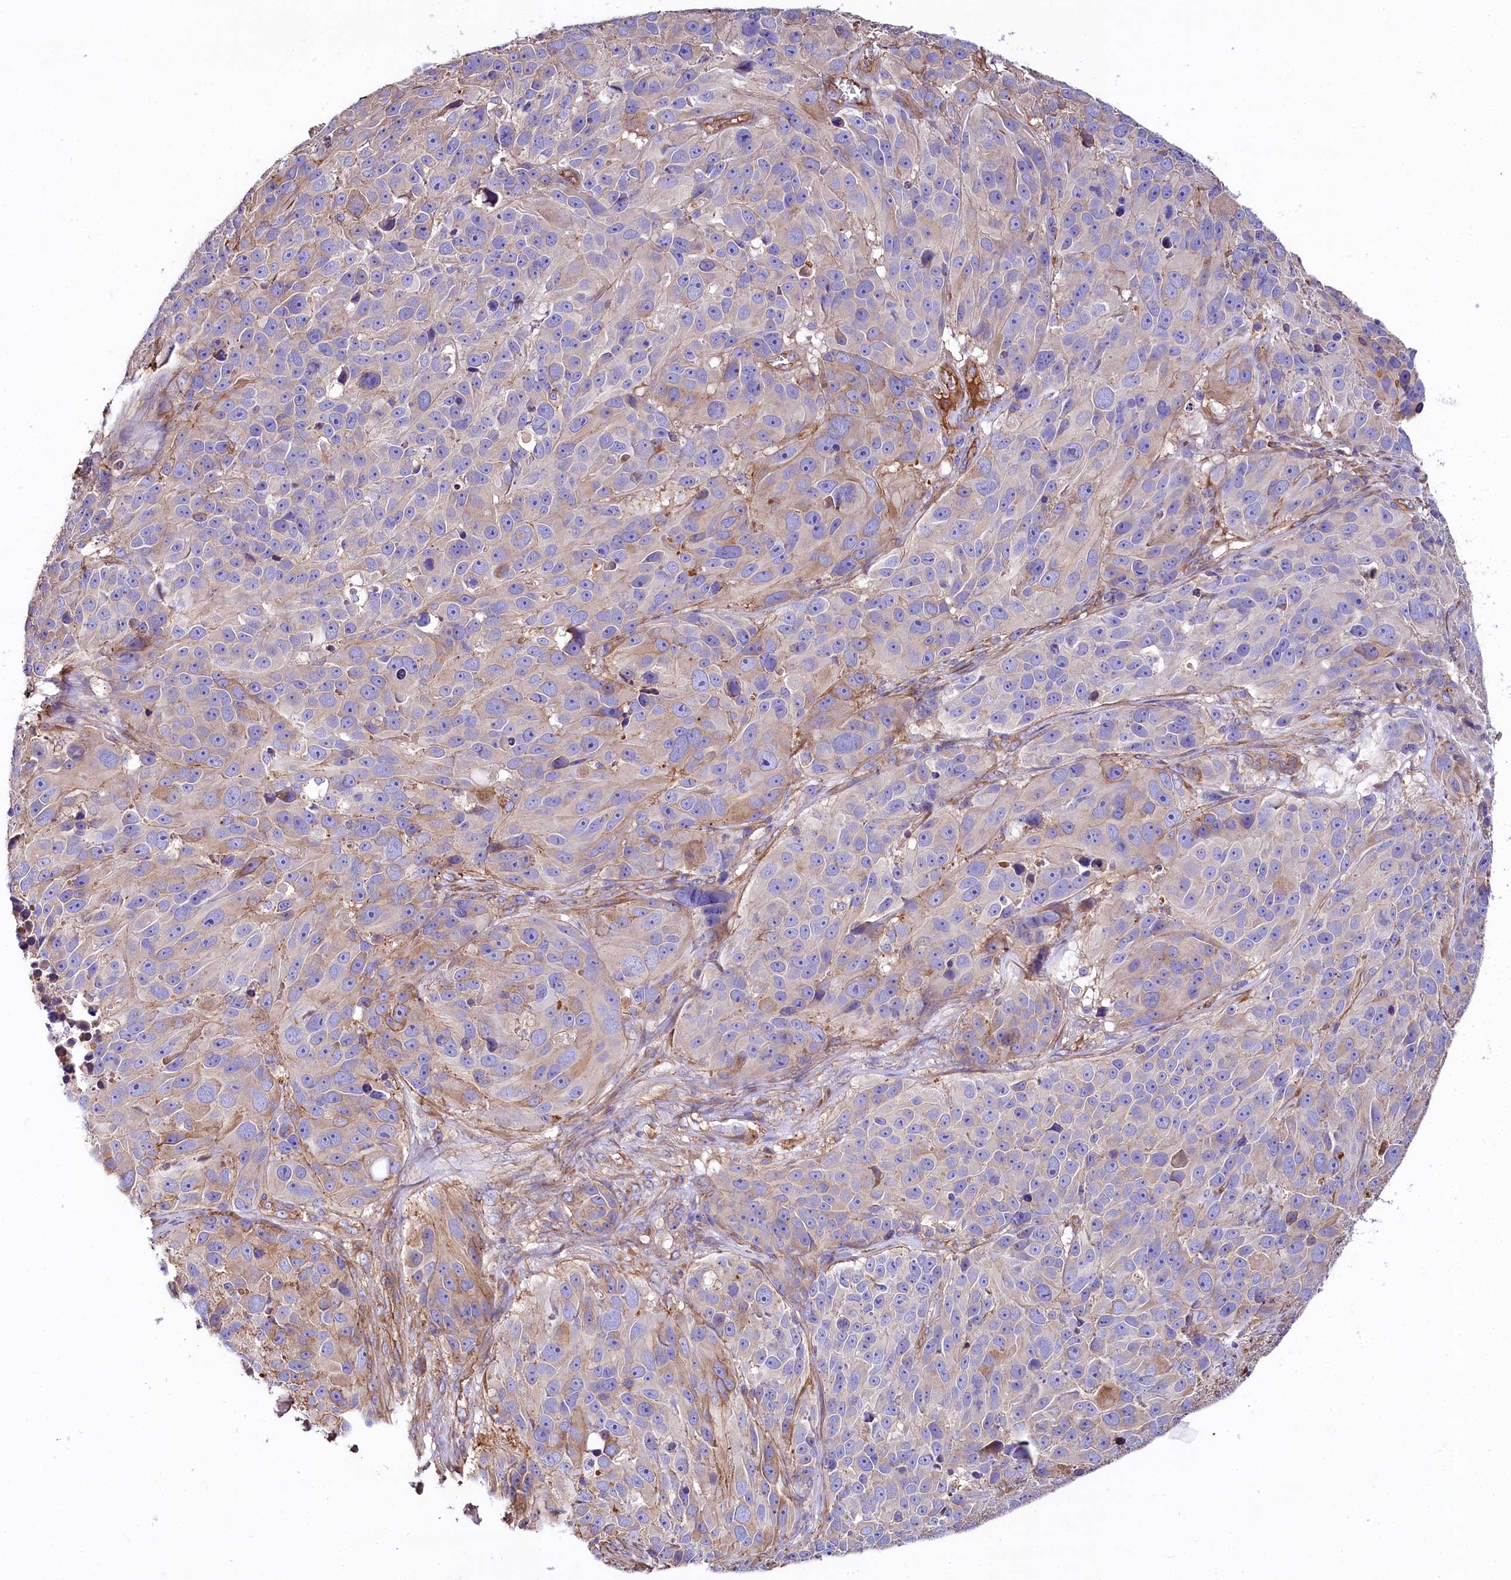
{"staining": {"intensity": "negative", "quantity": "none", "location": "none"}, "tissue": "melanoma", "cell_type": "Tumor cells", "image_type": "cancer", "snomed": [{"axis": "morphology", "description": "Malignant melanoma, NOS"}, {"axis": "topography", "description": "Skin"}], "caption": "This is a photomicrograph of immunohistochemistry (IHC) staining of melanoma, which shows no staining in tumor cells.", "gene": "FCHSD2", "patient": {"sex": "male", "age": 84}}